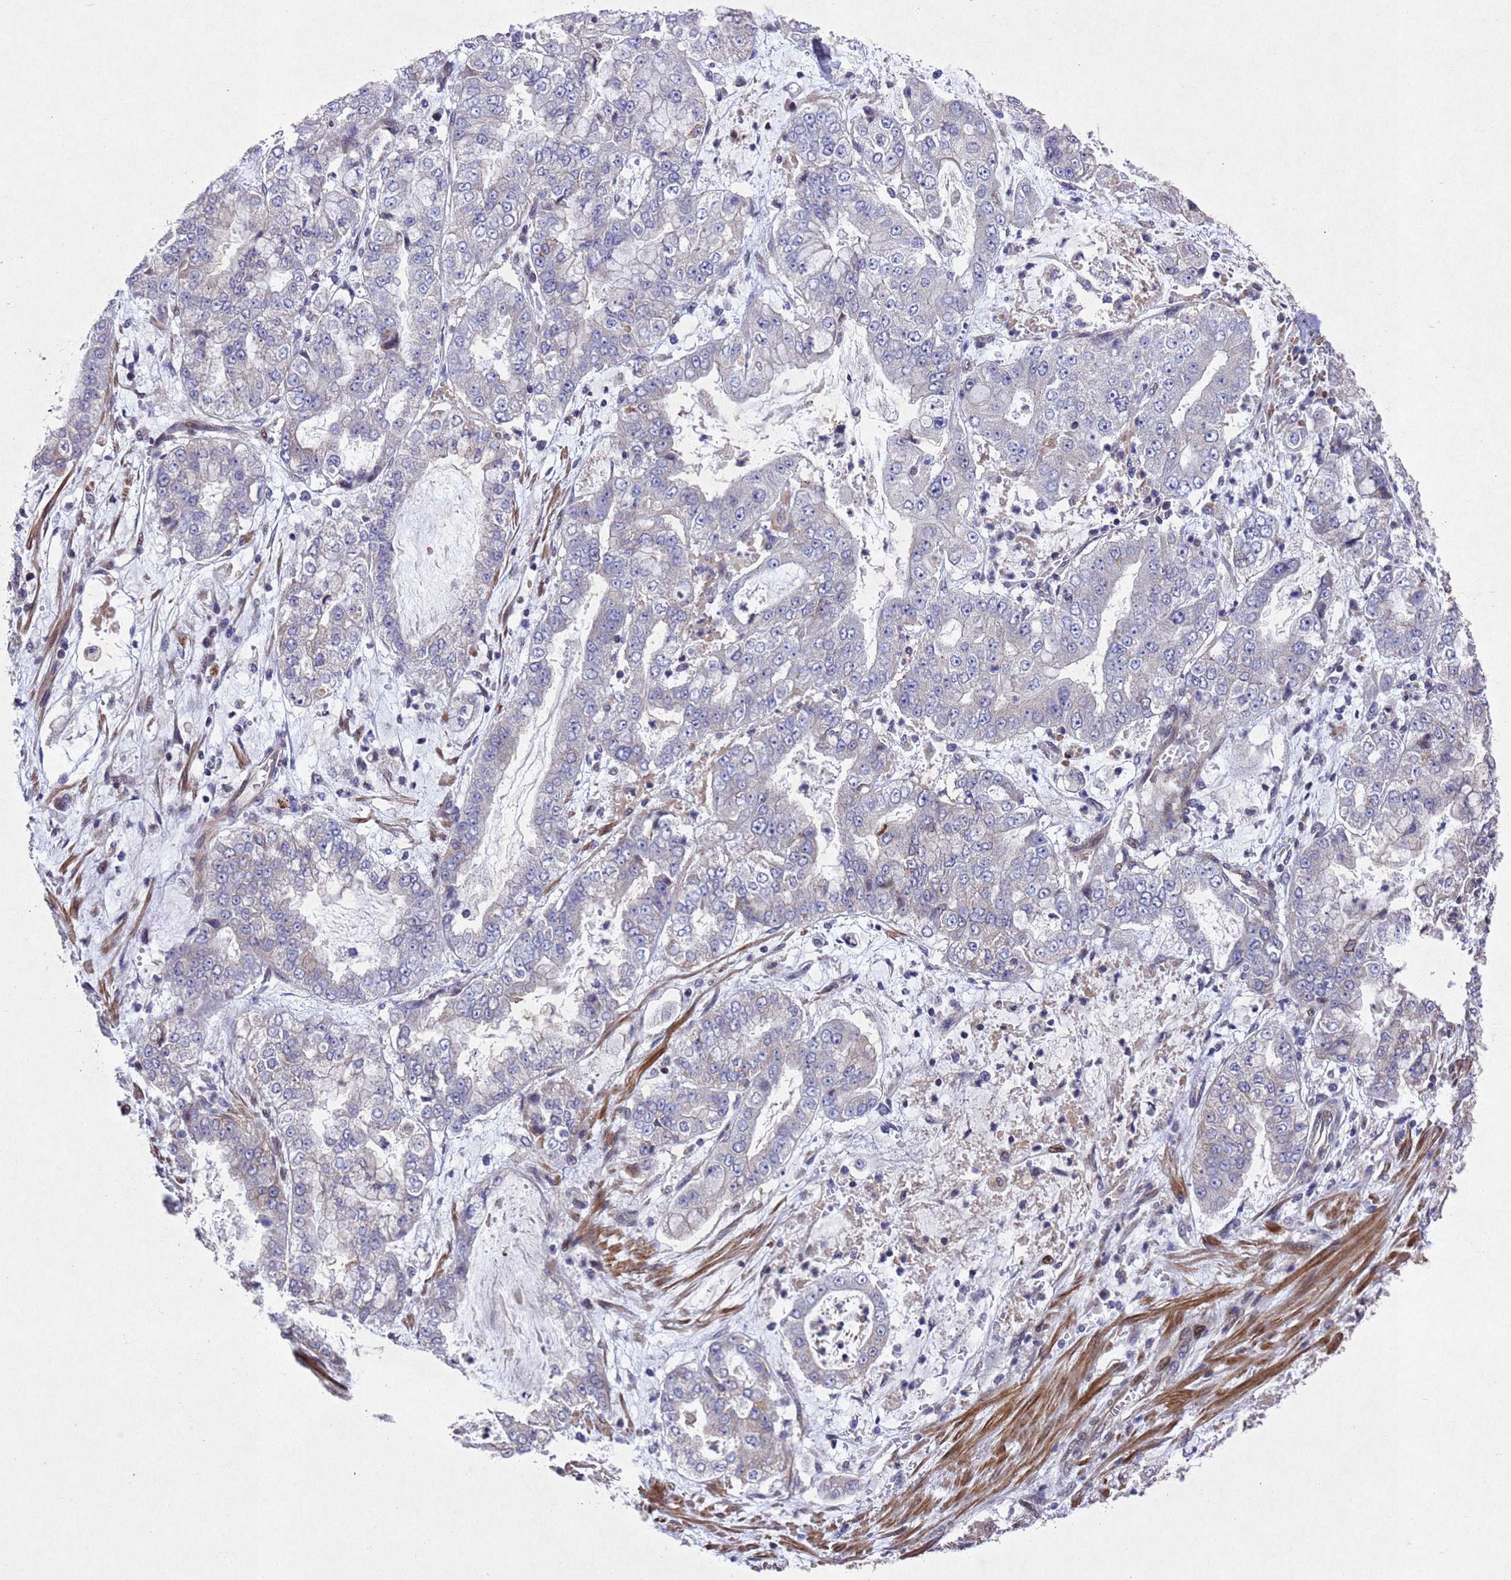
{"staining": {"intensity": "negative", "quantity": "none", "location": "none"}, "tissue": "stomach cancer", "cell_type": "Tumor cells", "image_type": "cancer", "snomed": [{"axis": "morphology", "description": "Adenocarcinoma, NOS"}, {"axis": "topography", "description": "Stomach"}], "caption": "The histopathology image shows no significant staining in tumor cells of stomach adenocarcinoma. (Stains: DAB (3,3'-diaminobenzidine) immunohistochemistry (IHC) with hematoxylin counter stain, Microscopy: brightfield microscopy at high magnification).", "gene": "TBK1", "patient": {"sex": "male", "age": 76}}